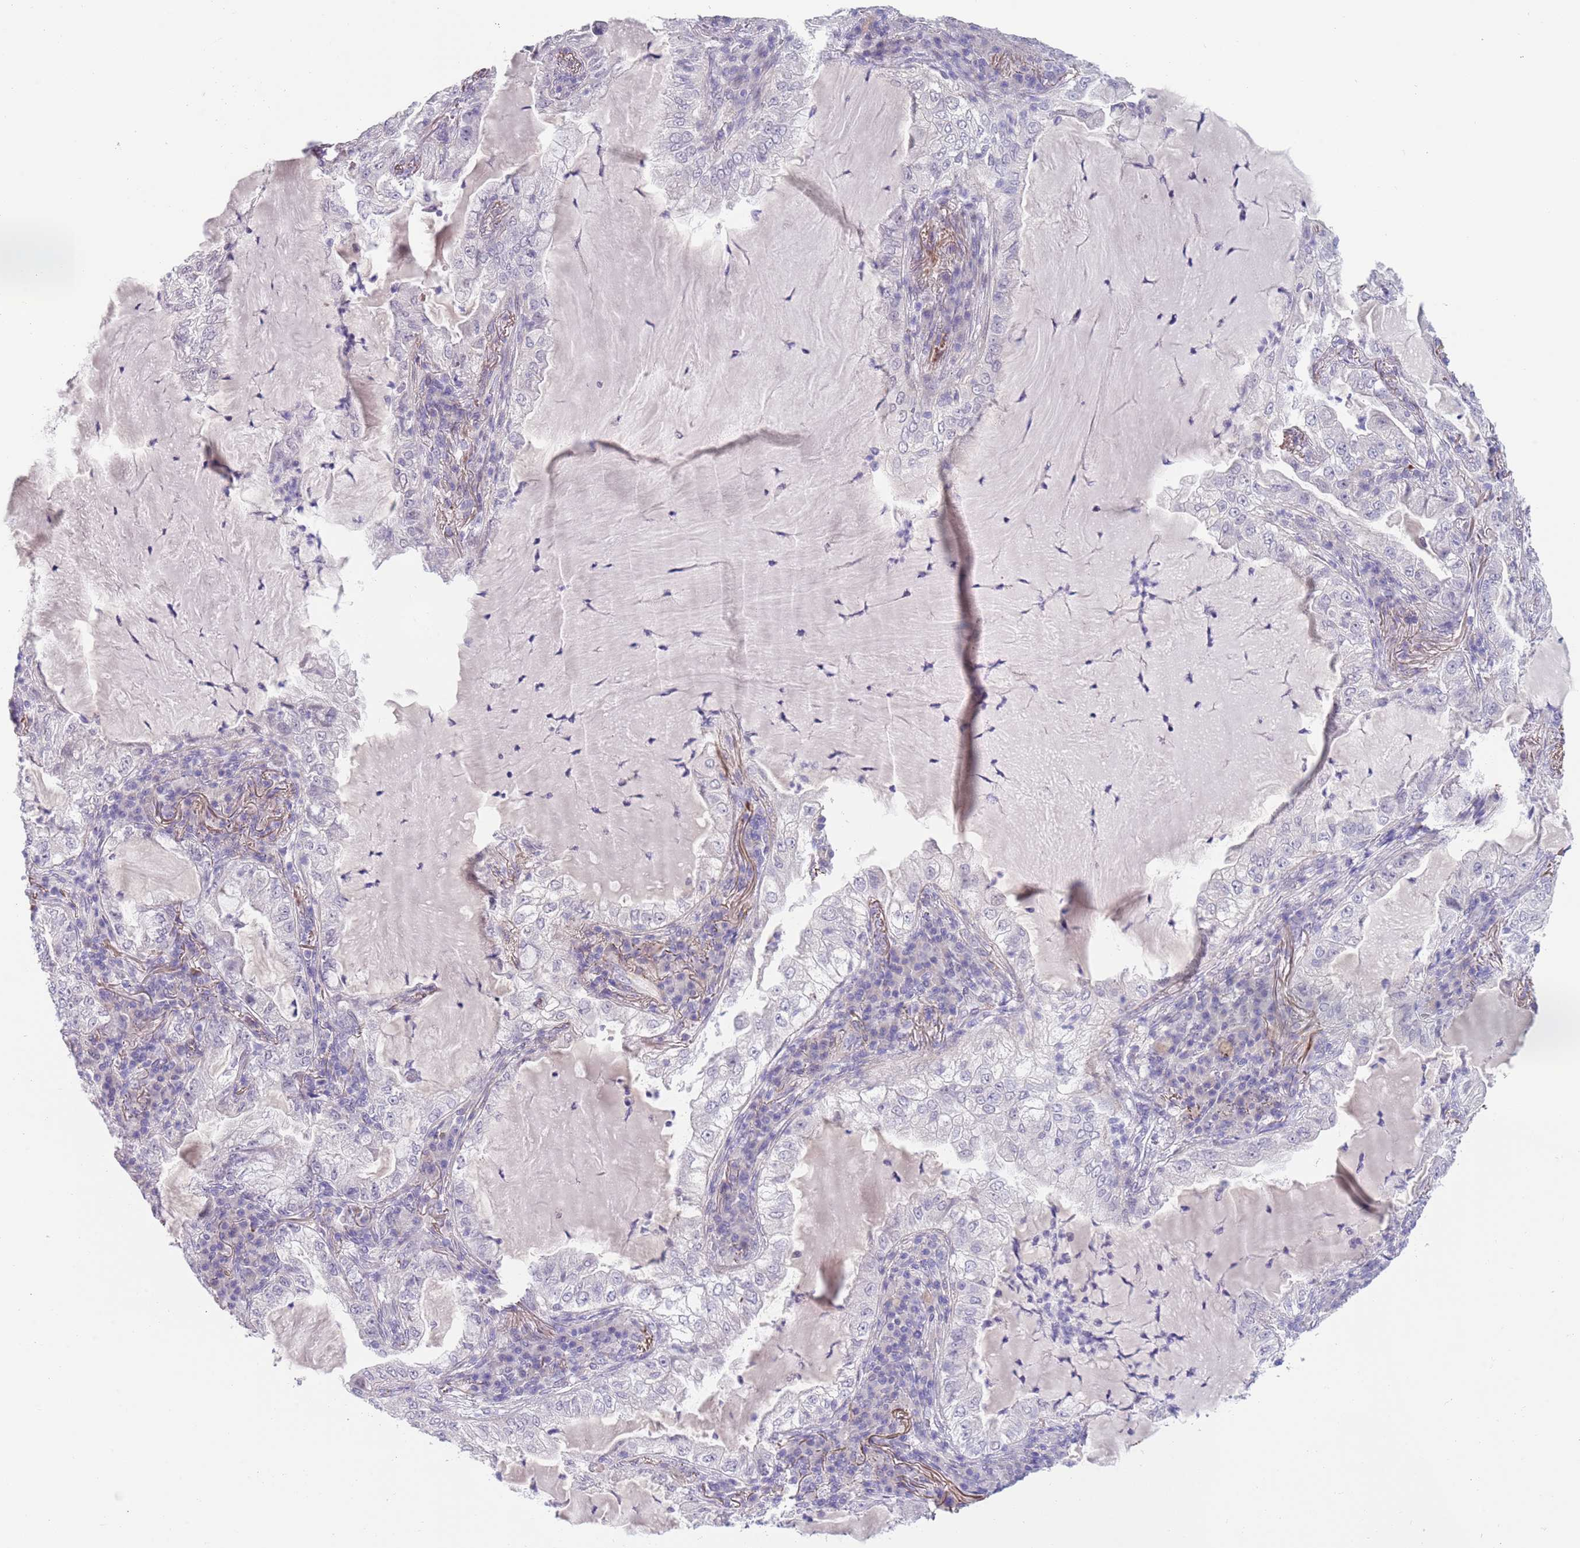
{"staining": {"intensity": "negative", "quantity": "none", "location": "none"}, "tissue": "lung cancer", "cell_type": "Tumor cells", "image_type": "cancer", "snomed": [{"axis": "morphology", "description": "Adenocarcinoma, NOS"}, {"axis": "topography", "description": "Lung"}], "caption": "This histopathology image is of lung adenocarcinoma stained with IHC to label a protein in brown with the nuclei are counter-stained blue. There is no positivity in tumor cells.", "gene": "RNF169", "patient": {"sex": "female", "age": 73}}